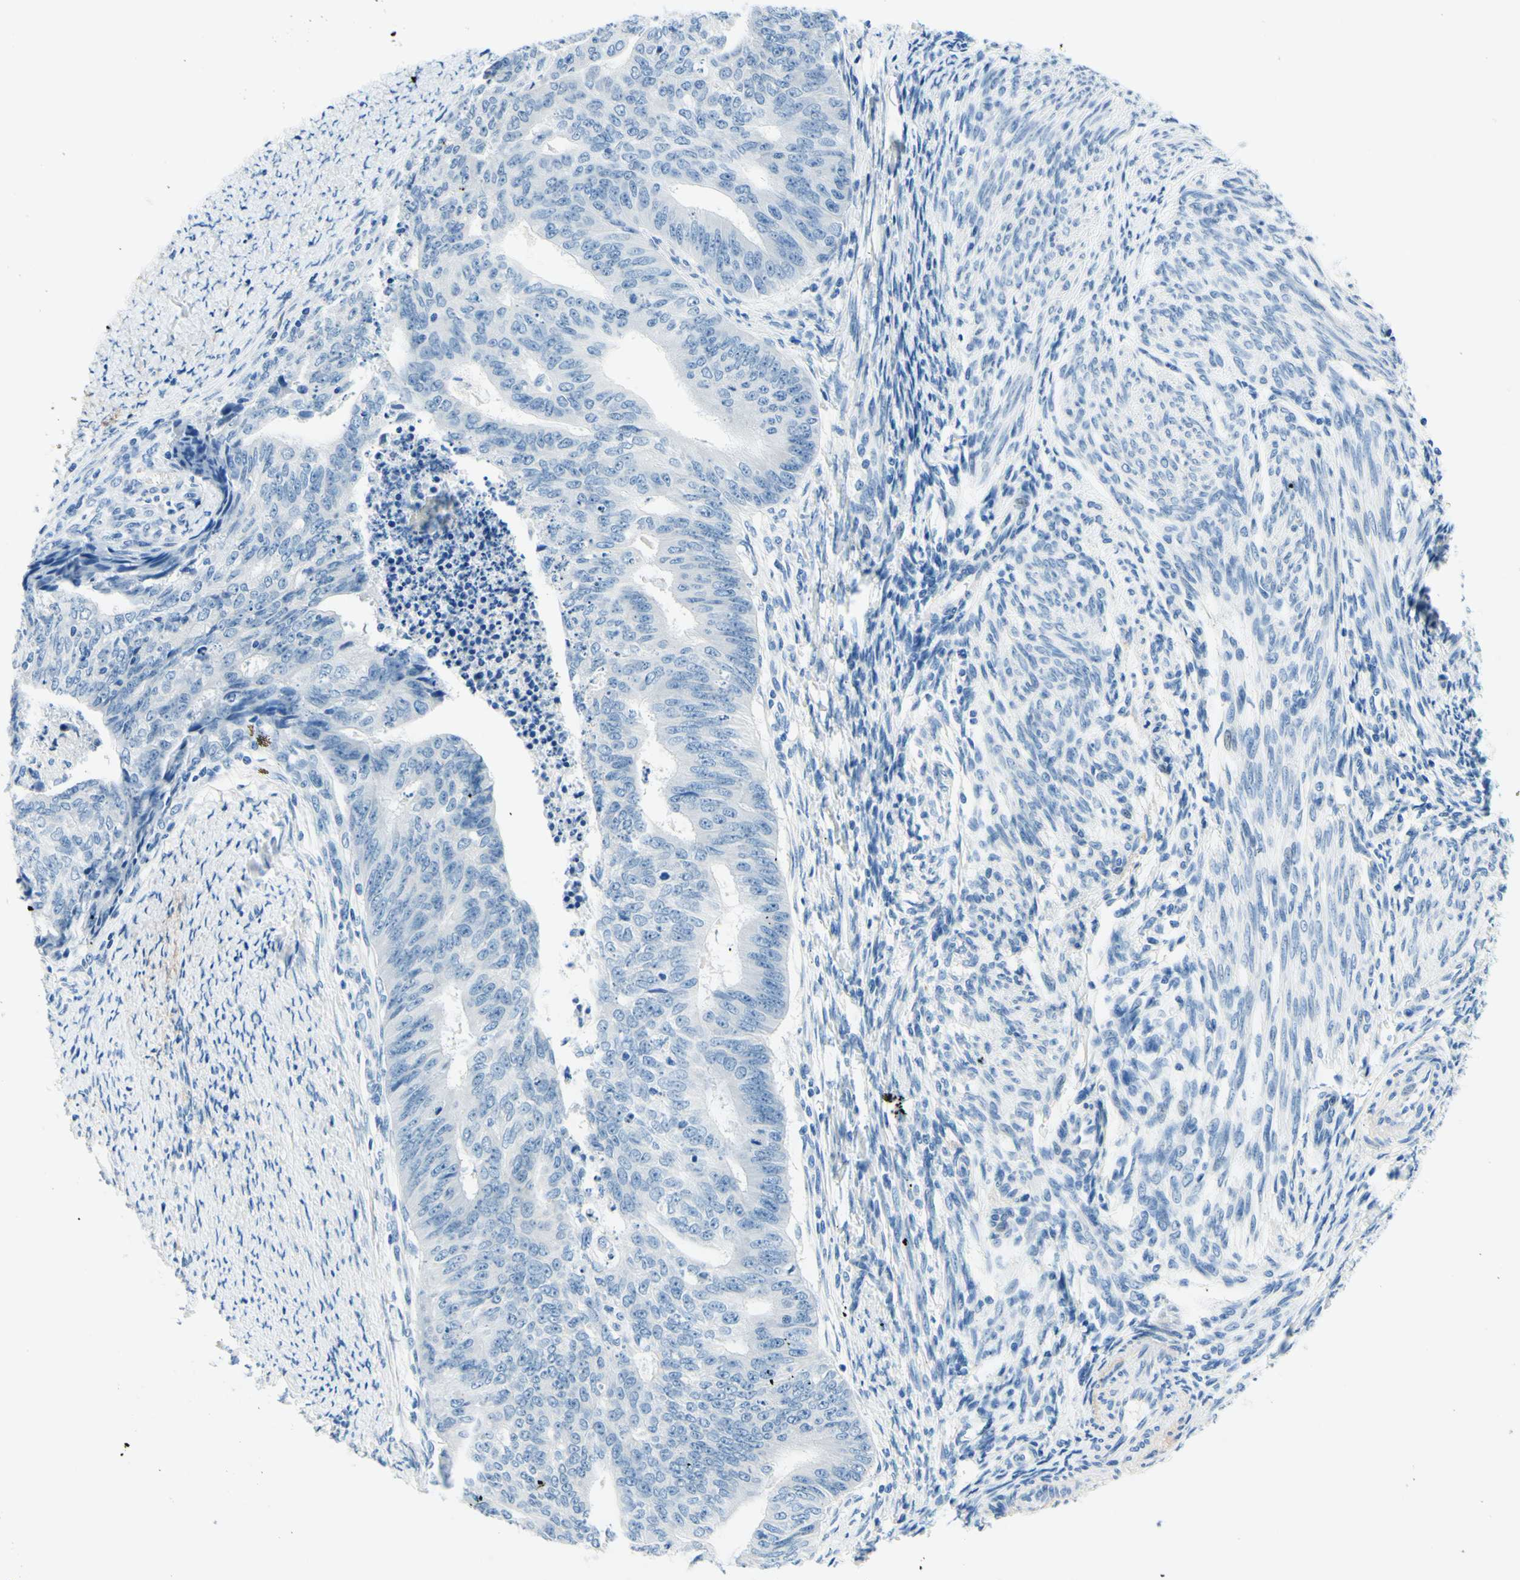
{"staining": {"intensity": "negative", "quantity": "none", "location": "none"}, "tissue": "endometrial cancer", "cell_type": "Tumor cells", "image_type": "cancer", "snomed": [{"axis": "morphology", "description": "Adenocarcinoma, NOS"}, {"axis": "topography", "description": "Endometrium"}], "caption": "Immunohistochemistry histopathology image of neoplastic tissue: endometrial cancer stained with DAB shows no significant protein expression in tumor cells.", "gene": "PASD1", "patient": {"sex": "female", "age": 32}}